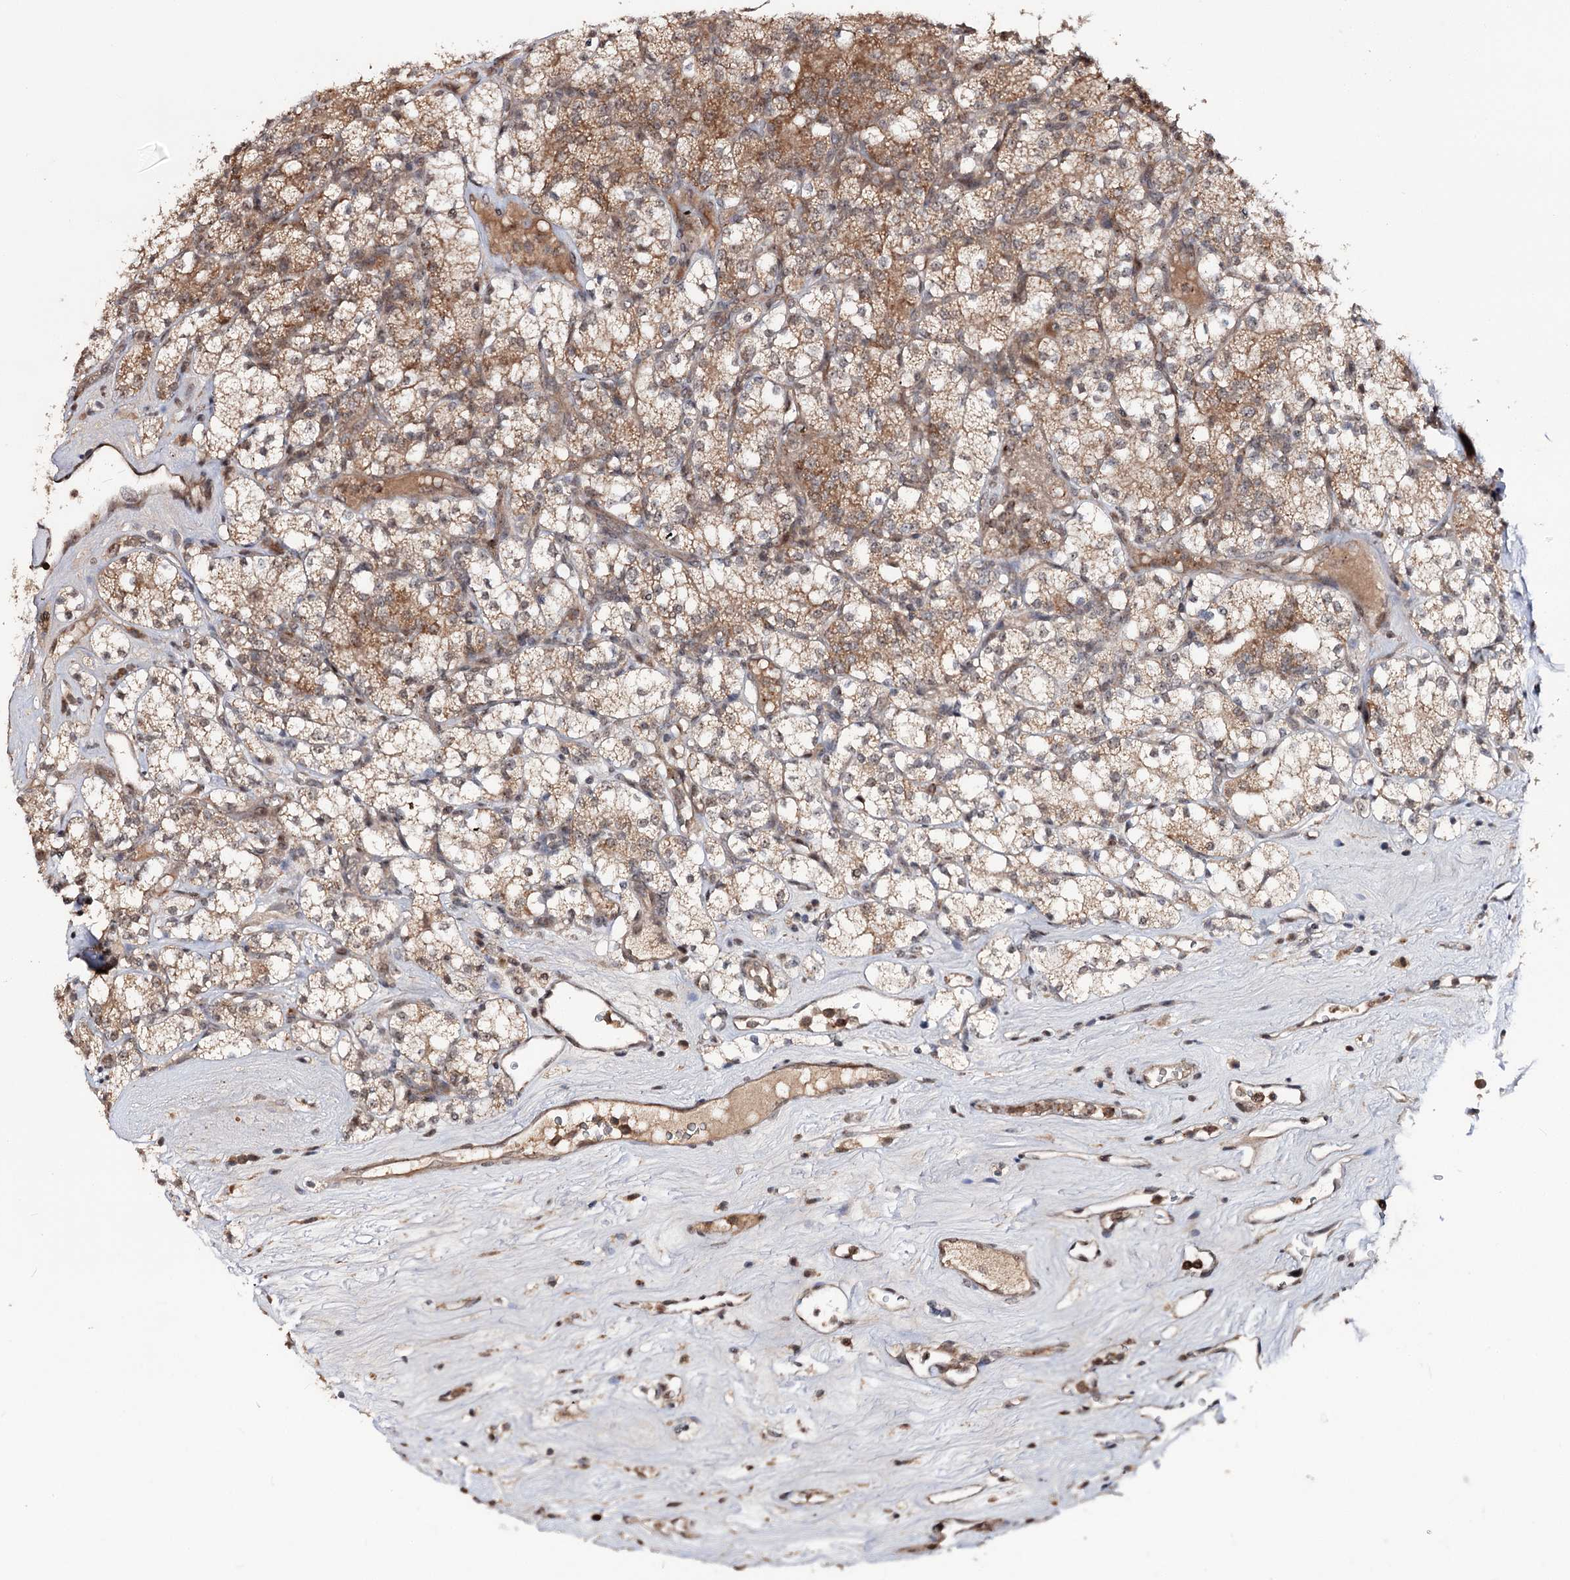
{"staining": {"intensity": "moderate", "quantity": ">75%", "location": "cytoplasmic/membranous,nuclear"}, "tissue": "renal cancer", "cell_type": "Tumor cells", "image_type": "cancer", "snomed": [{"axis": "morphology", "description": "Adenocarcinoma, NOS"}, {"axis": "topography", "description": "Kidney"}], "caption": "Tumor cells show medium levels of moderate cytoplasmic/membranous and nuclear staining in approximately >75% of cells in human renal adenocarcinoma.", "gene": "FAM53B", "patient": {"sex": "male", "age": 77}}